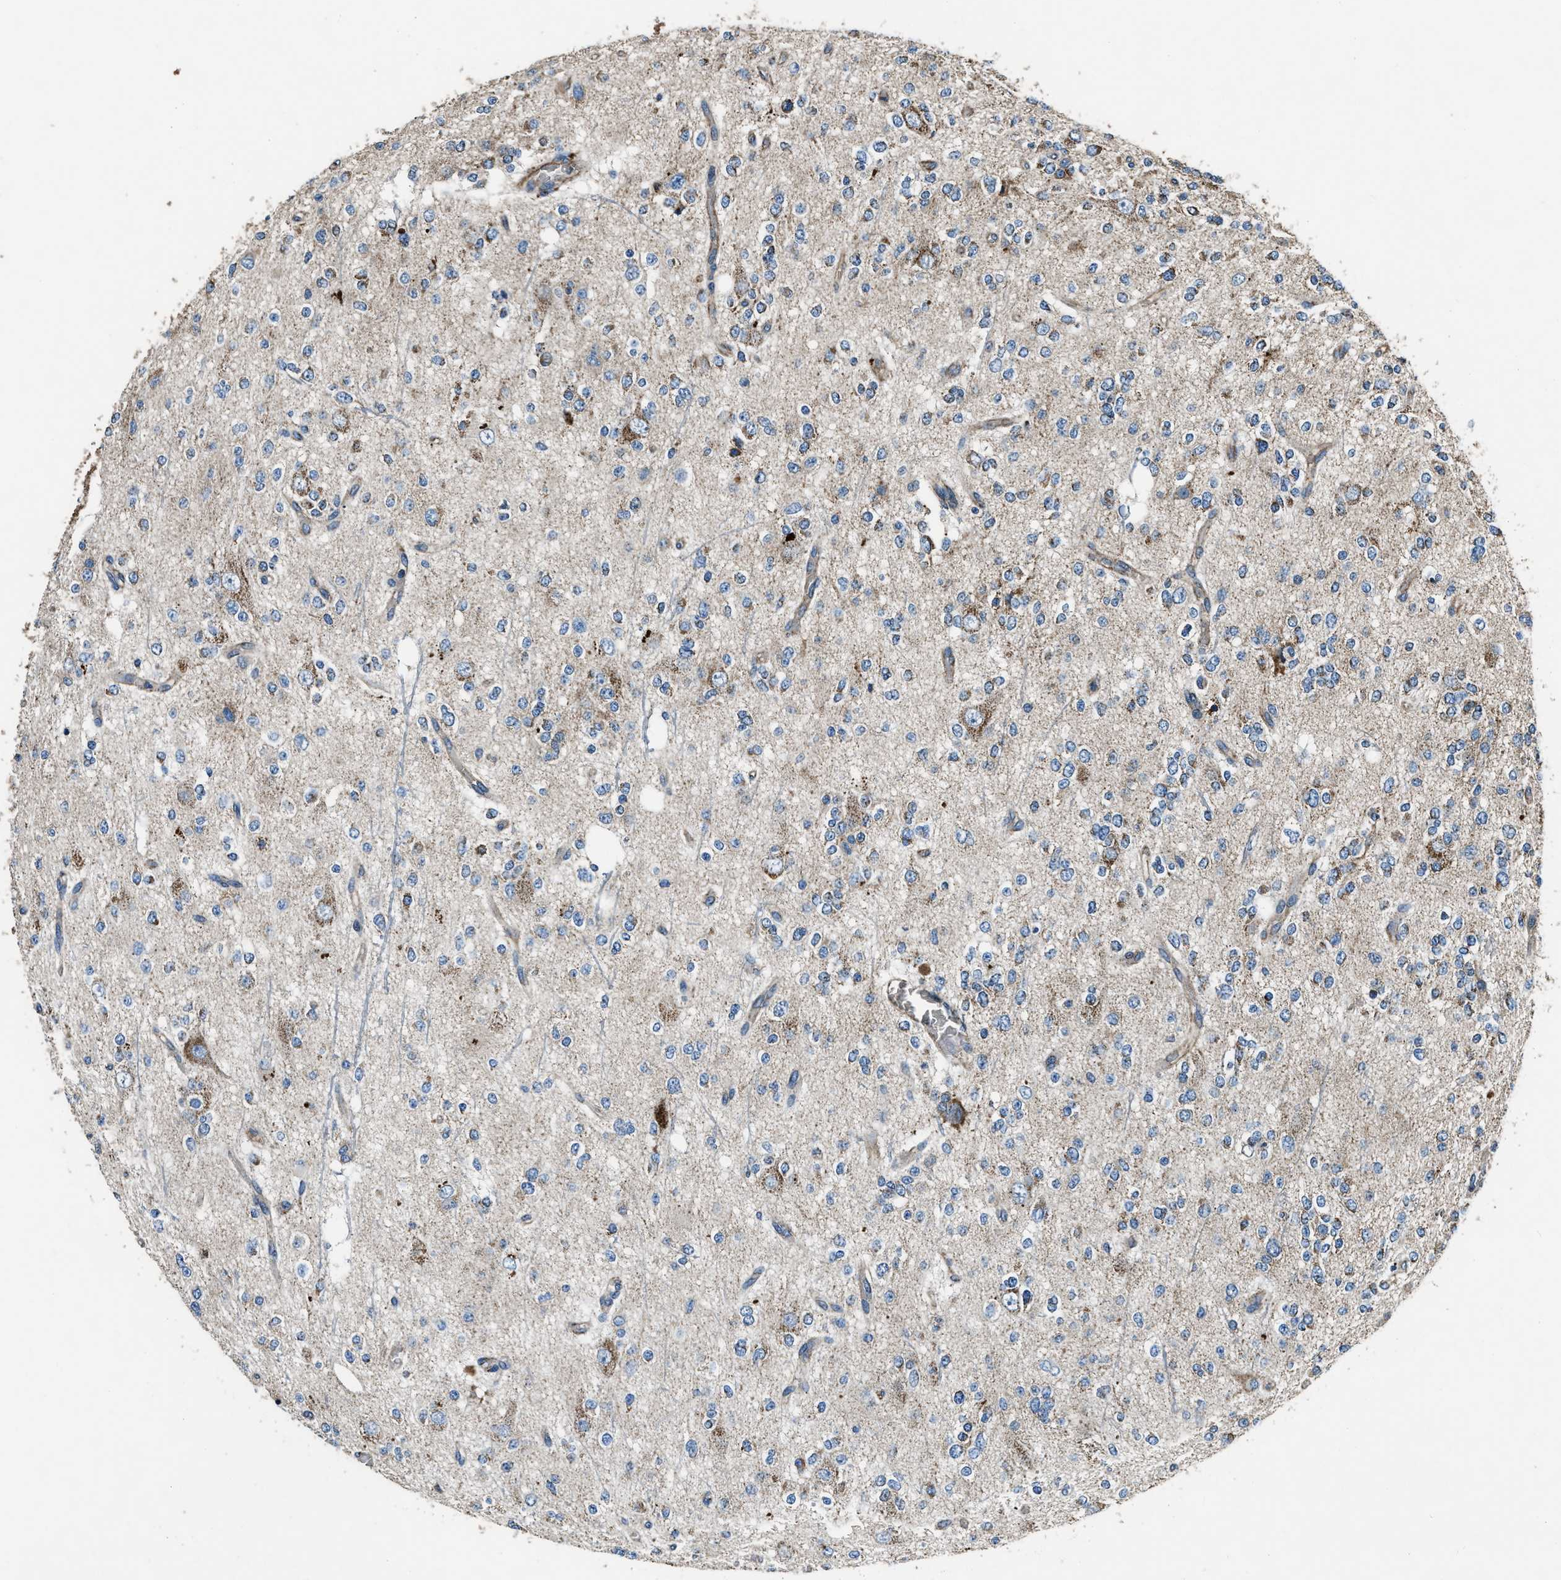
{"staining": {"intensity": "moderate", "quantity": "<25%", "location": "cytoplasmic/membranous"}, "tissue": "glioma", "cell_type": "Tumor cells", "image_type": "cancer", "snomed": [{"axis": "morphology", "description": "Glioma, malignant, Low grade"}, {"axis": "topography", "description": "Brain"}], "caption": "This is a histology image of immunohistochemistry (IHC) staining of malignant low-grade glioma, which shows moderate expression in the cytoplasmic/membranous of tumor cells.", "gene": "OGDH", "patient": {"sex": "male", "age": 38}}